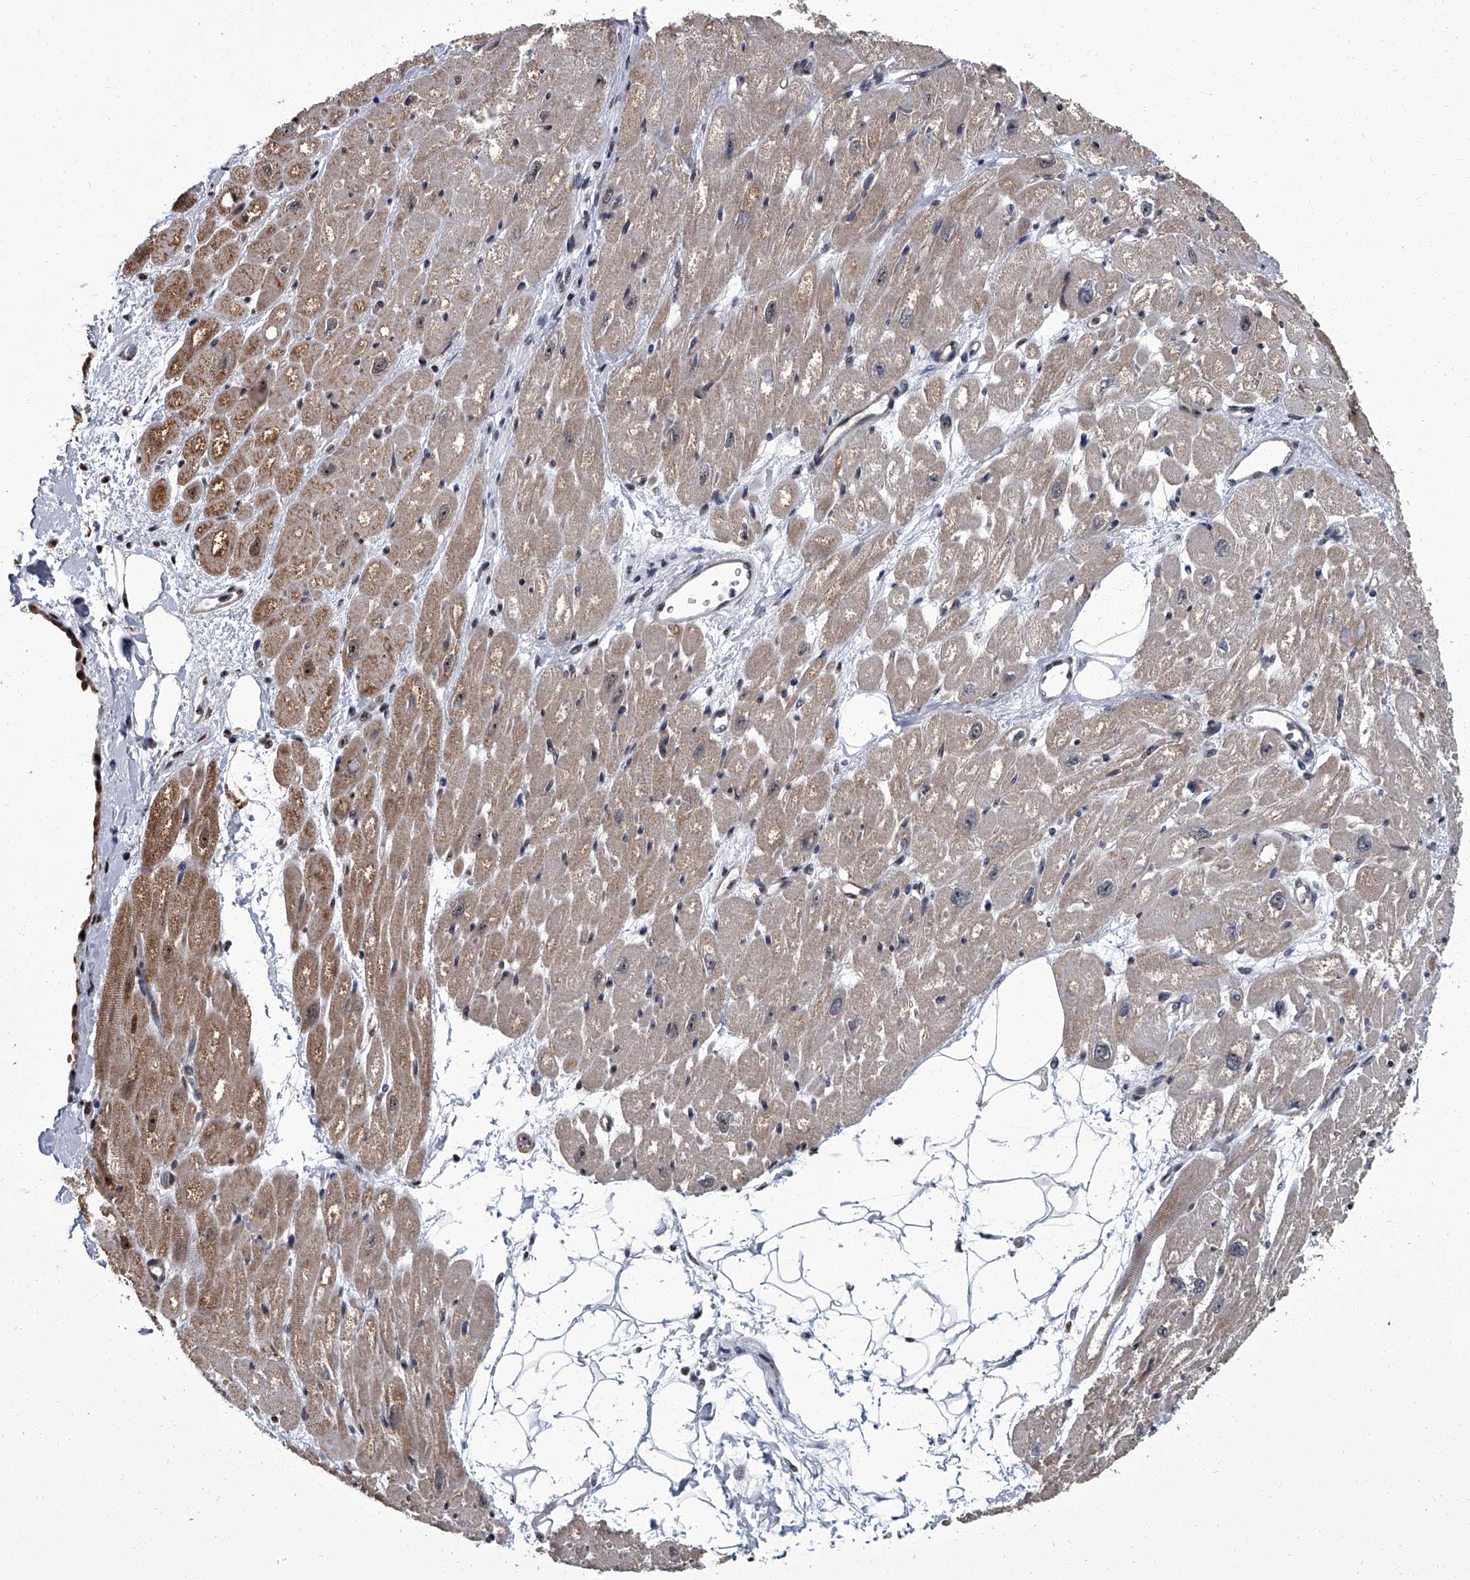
{"staining": {"intensity": "moderate", "quantity": ">75%", "location": "cytoplasmic/membranous,nuclear"}, "tissue": "heart muscle", "cell_type": "Cardiomyocytes", "image_type": "normal", "snomed": [{"axis": "morphology", "description": "Normal tissue, NOS"}, {"axis": "topography", "description": "Heart"}], "caption": "Immunohistochemical staining of normal human heart muscle exhibits medium levels of moderate cytoplasmic/membranous,nuclear staining in approximately >75% of cardiomyocytes.", "gene": "ZNF518B", "patient": {"sex": "male", "age": 50}}